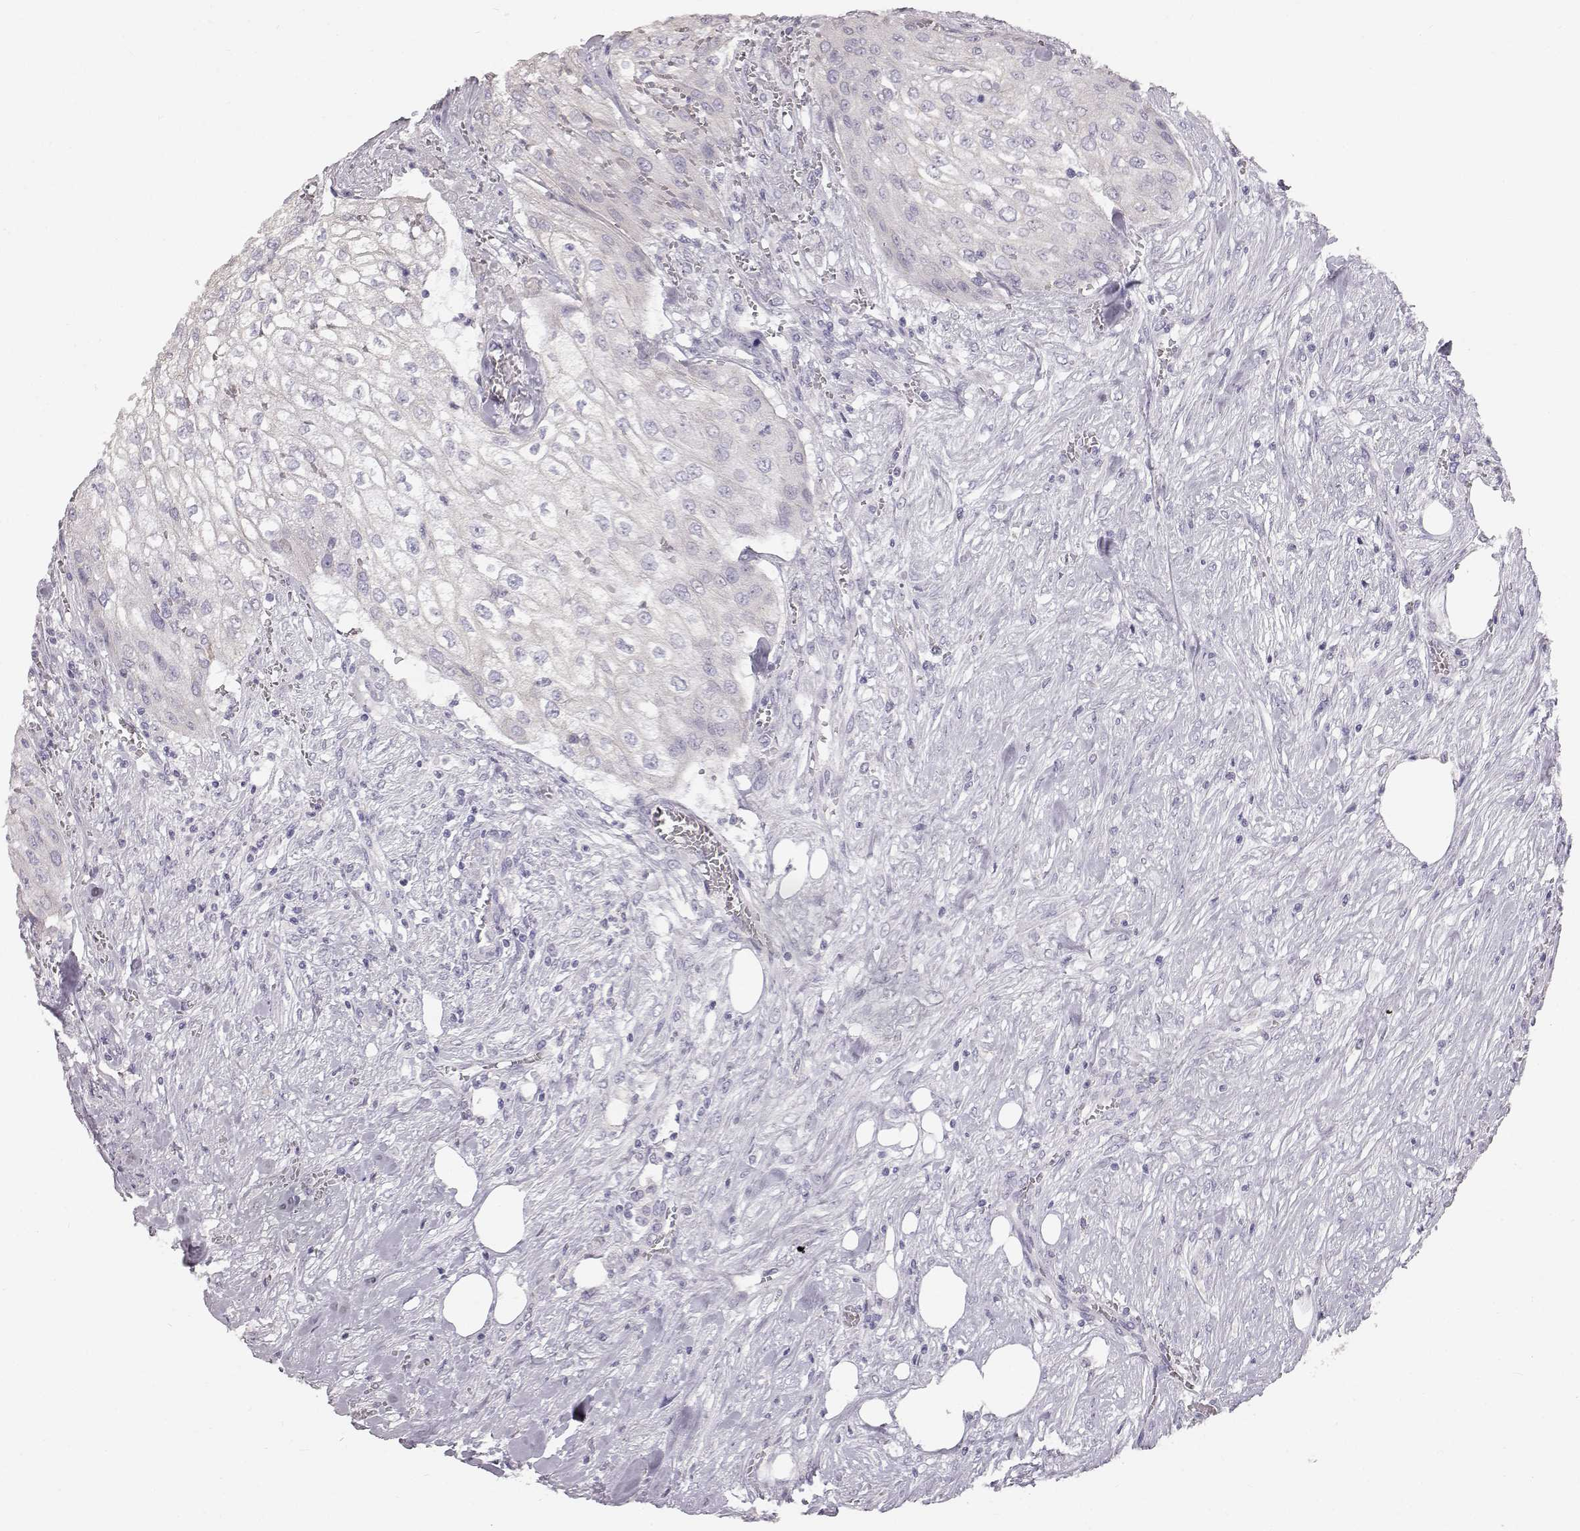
{"staining": {"intensity": "negative", "quantity": "none", "location": "none"}, "tissue": "urothelial cancer", "cell_type": "Tumor cells", "image_type": "cancer", "snomed": [{"axis": "morphology", "description": "Urothelial carcinoma, High grade"}, {"axis": "topography", "description": "Urinary bladder"}], "caption": "A micrograph of urothelial carcinoma (high-grade) stained for a protein displays no brown staining in tumor cells.", "gene": "KRT33A", "patient": {"sex": "male", "age": 62}}